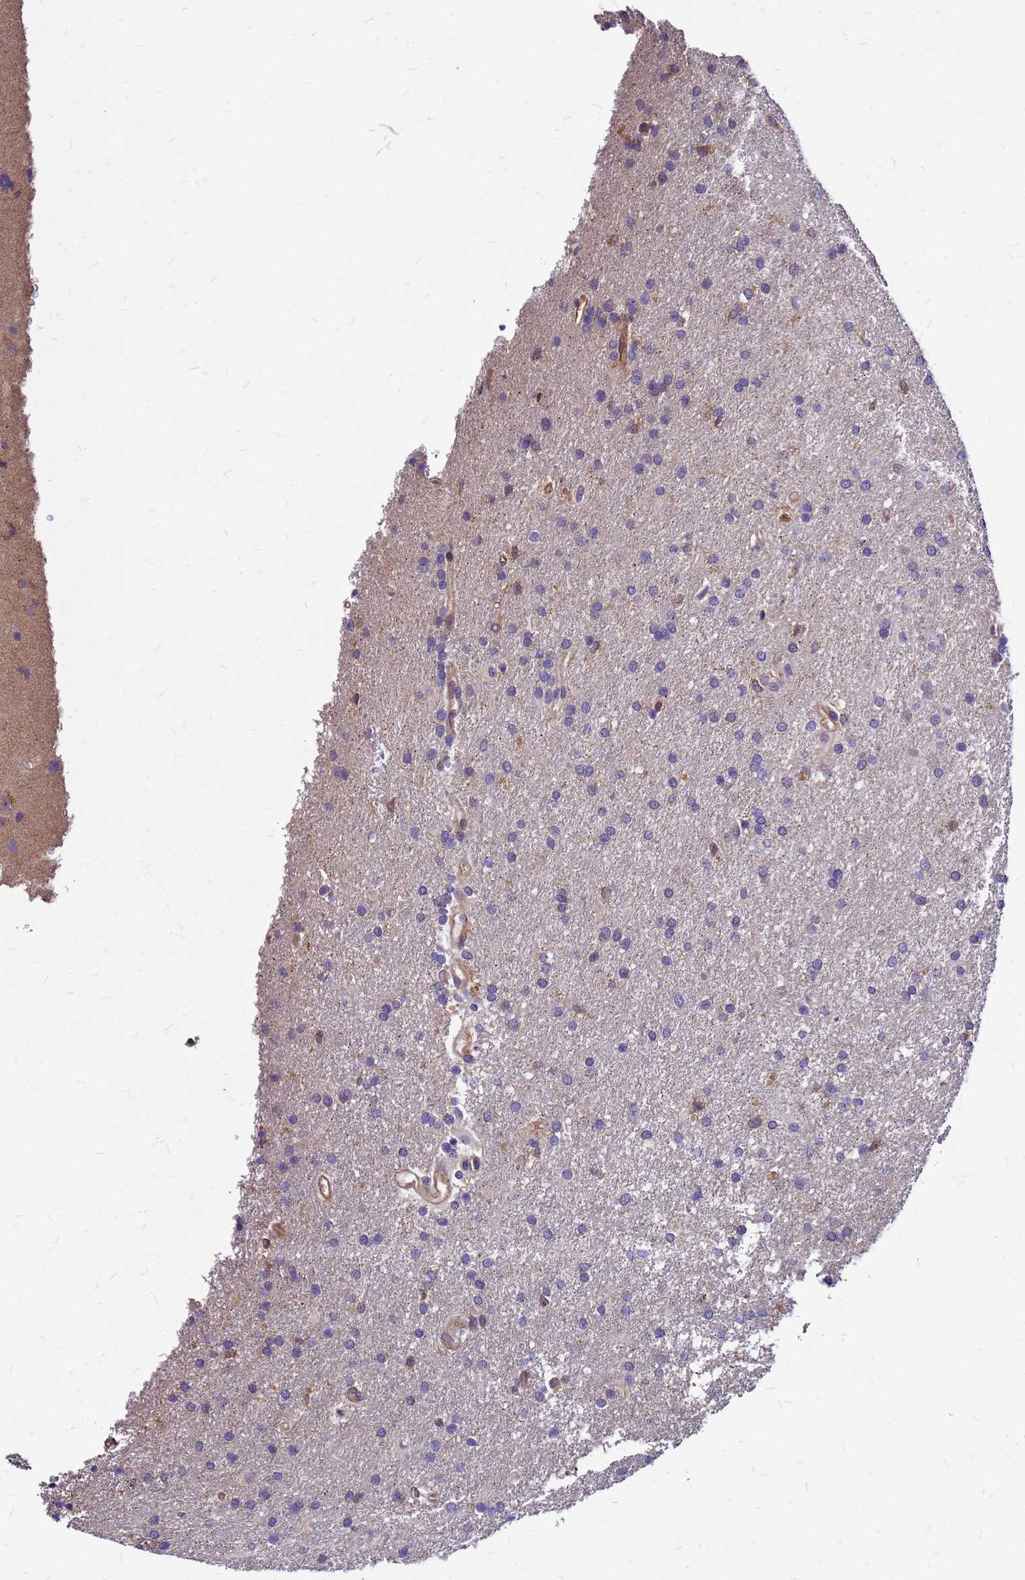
{"staining": {"intensity": "negative", "quantity": "none", "location": "none"}, "tissue": "glioma", "cell_type": "Tumor cells", "image_type": "cancer", "snomed": [{"axis": "morphology", "description": "Glioma, malignant, Low grade"}, {"axis": "topography", "description": "Brain"}], "caption": "High magnification brightfield microscopy of malignant low-grade glioma stained with DAB (3,3'-diaminobenzidine) (brown) and counterstained with hematoxylin (blue): tumor cells show no significant staining.", "gene": "DUSP23", "patient": {"sex": "male", "age": 66}}